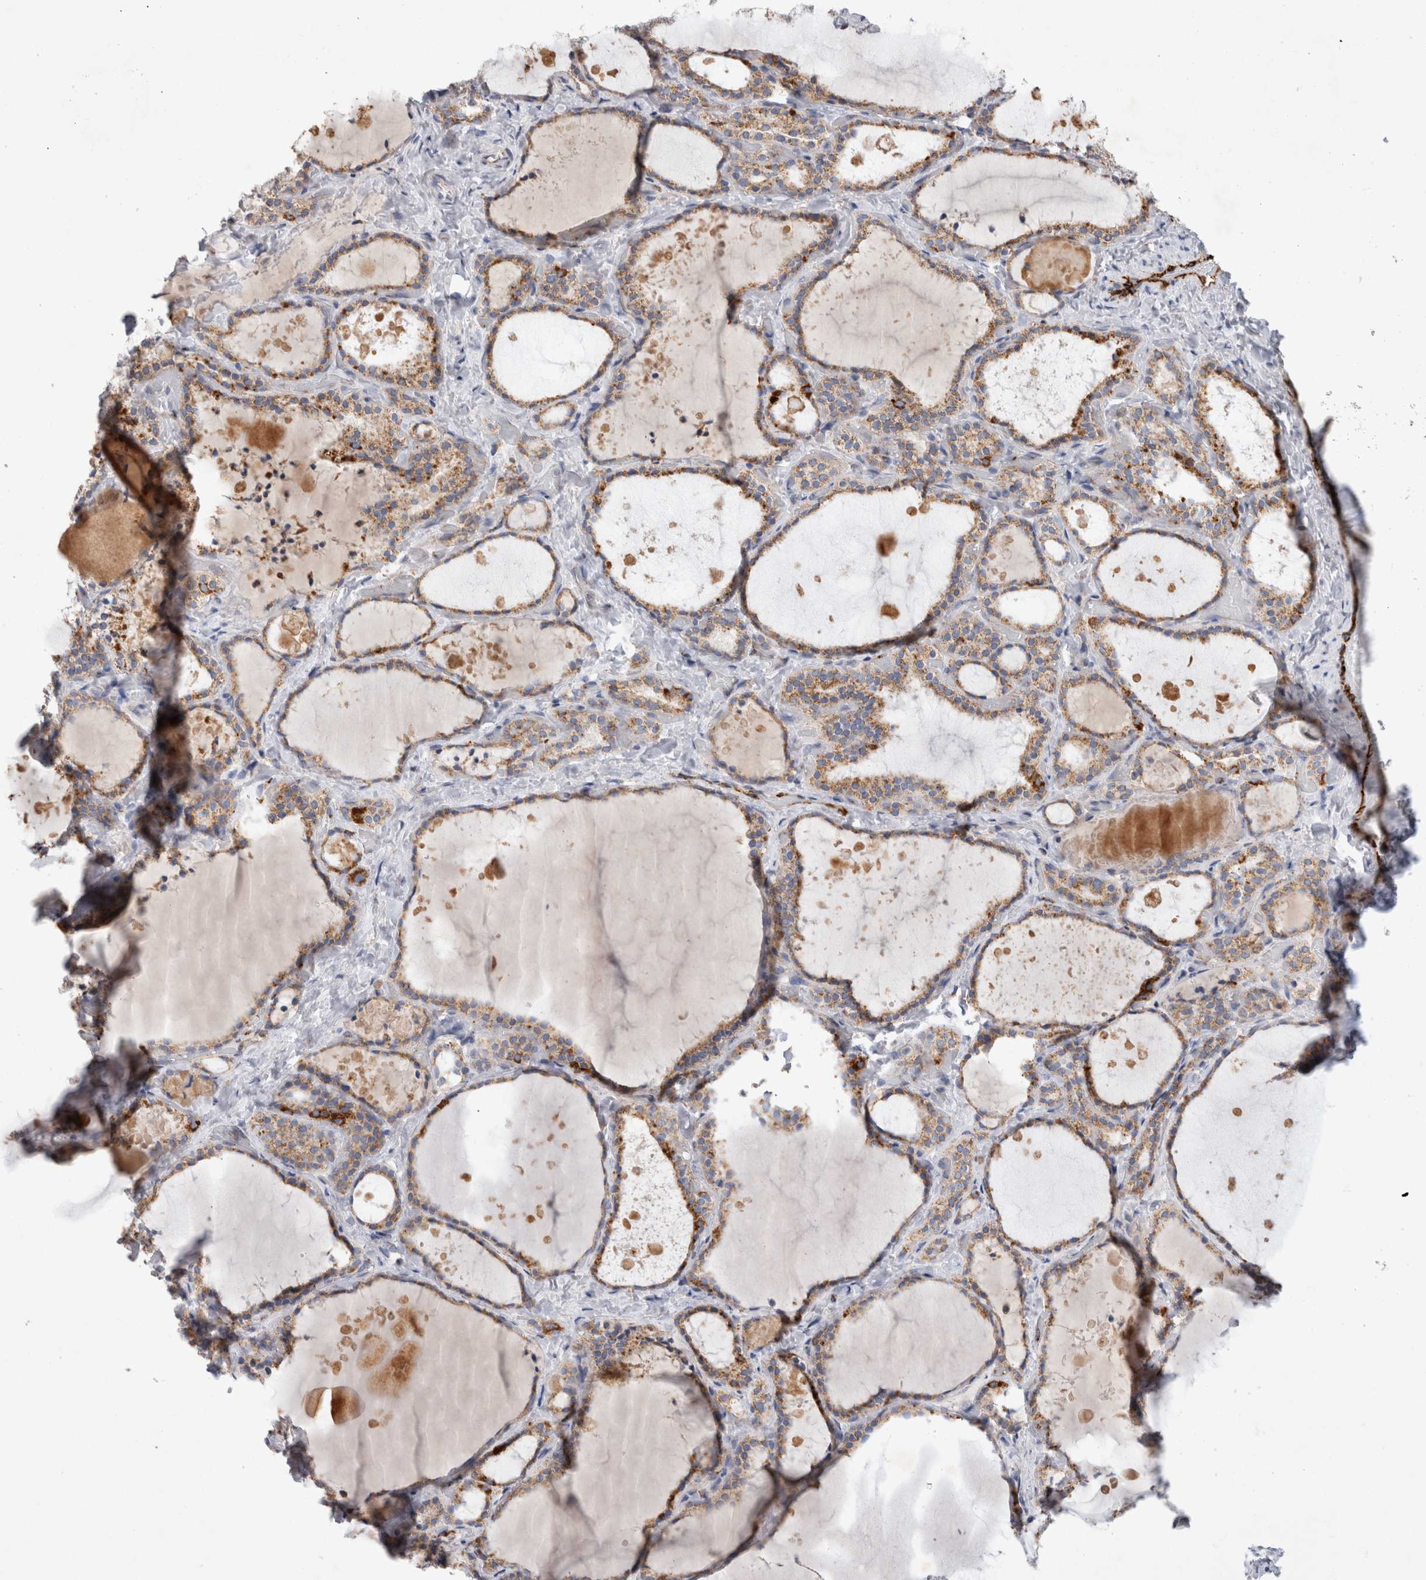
{"staining": {"intensity": "moderate", "quantity": ">75%", "location": "cytoplasmic/membranous"}, "tissue": "thyroid gland", "cell_type": "Glandular cells", "image_type": "normal", "snomed": [{"axis": "morphology", "description": "Normal tissue, NOS"}, {"axis": "topography", "description": "Thyroid gland"}], "caption": "Moderate cytoplasmic/membranous expression is appreciated in about >75% of glandular cells in benign thyroid gland. (IHC, brightfield microscopy, high magnification).", "gene": "IARS2", "patient": {"sex": "female", "age": 44}}